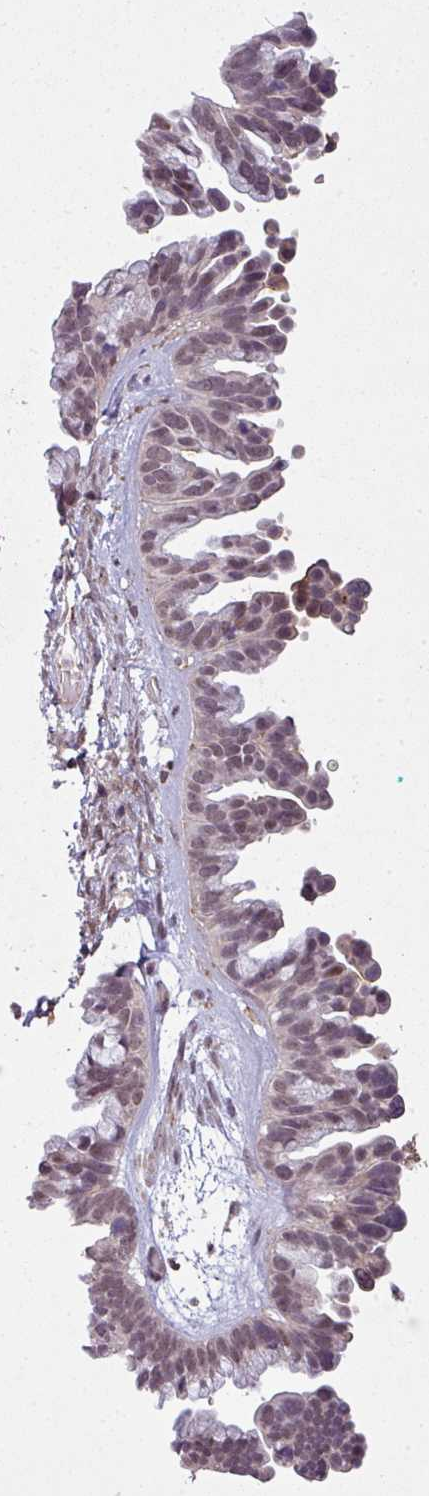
{"staining": {"intensity": "weak", "quantity": "<25%", "location": "nuclear"}, "tissue": "ovarian cancer", "cell_type": "Tumor cells", "image_type": "cancer", "snomed": [{"axis": "morphology", "description": "Cystadenocarcinoma, serous, NOS"}, {"axis": "topography", "description": "Ovary"}], "caption": "Tumor cells are negative for protein expression in human ovarian cancer.", "gene": "ZC2HC1C", "patient": {"sex": "female", "age": 56}}